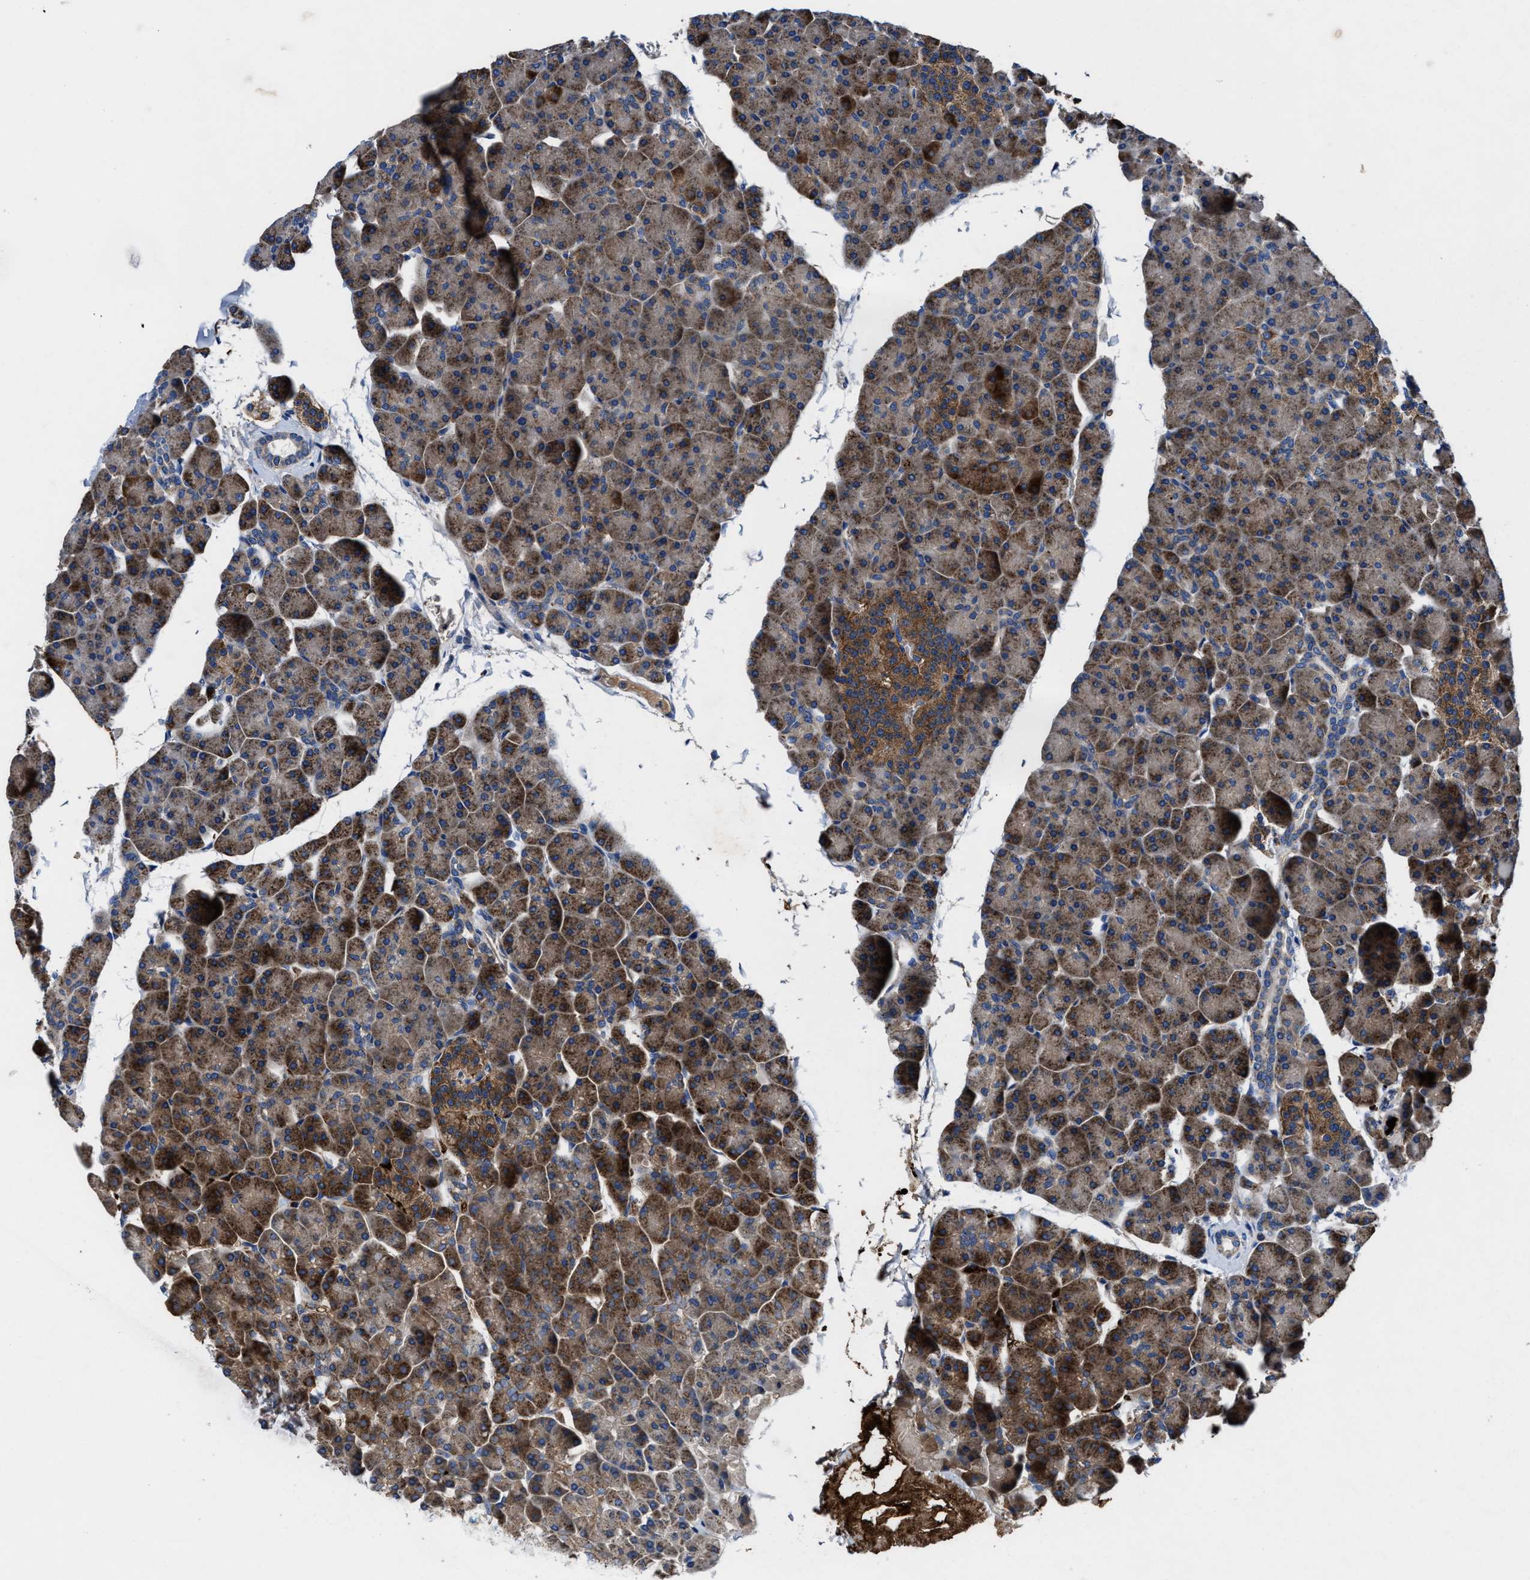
{"staining": {"intensity": "moderate", "quantity": ">75%", "location": "cytoplasmic/membranous"}, "tissue": "pancreas", "cell_type": "Exocrine glandular cells", "image_type": "normal", "snomed": [{"axis": "morphology", "description": "Normal tissue, NOS"}, {"axis": "topography", "description": "Pancreas"}], "caption": "High-magnification brightfield microscopy of unremarkable pancreas stained with DAB (3,3'-diaminobenzidine) (brown) and counterstained with hematoxylin (blue). exocrine glandular cells exhibit moderate cytoplasmic/membranous positivity is identified in approximately>75% of cells.", "gene": "PHLPP1", "patient": {"sex": "male", "age": 35}}